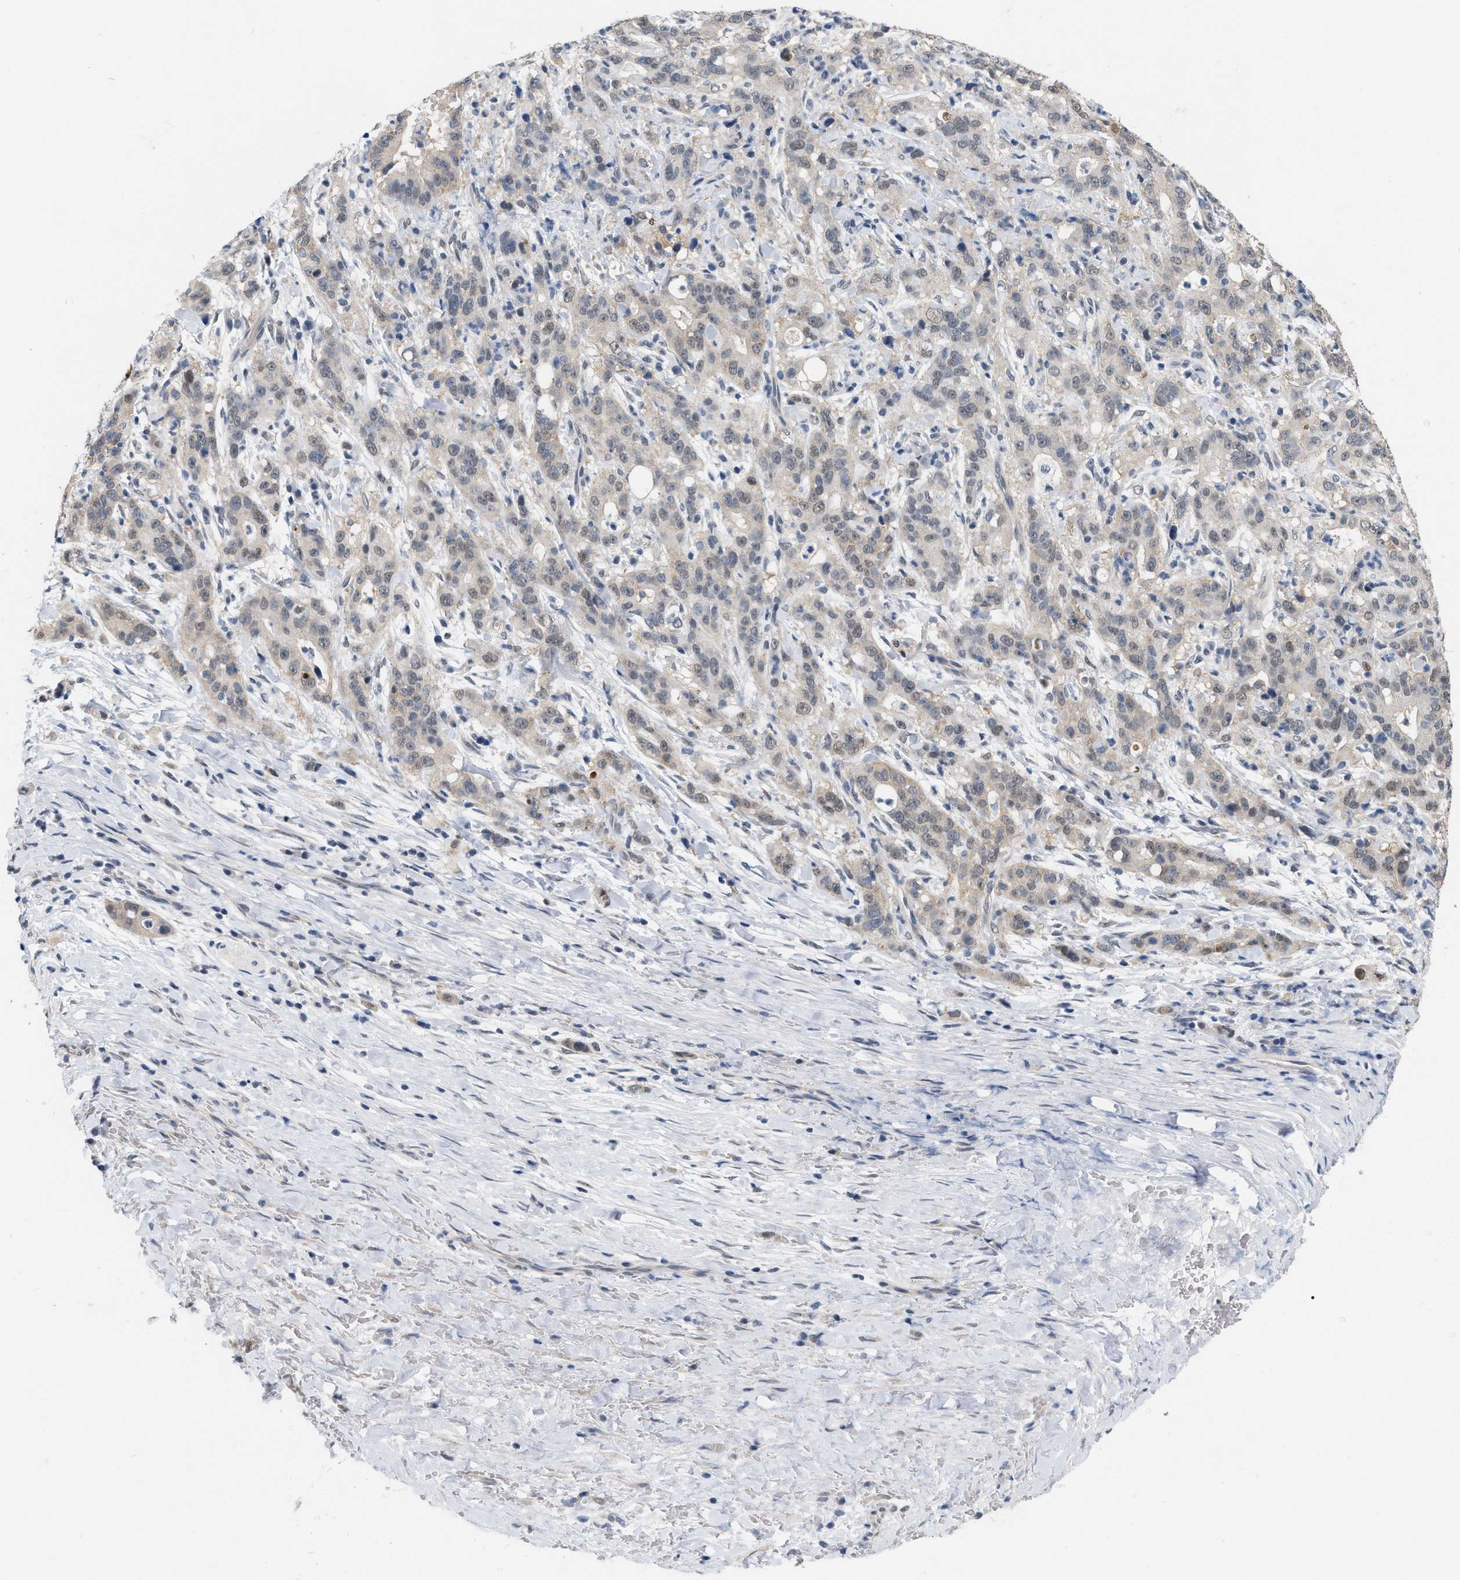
{"staining": {"intensity": "weak", "quantity": "25%-75%", "location": "cytoplasmic/membranous,nuclear"}, "tissue": "liver cancer", "cell_type": "Tumor cells", "image_type": "cancer", "snomed": [{"axis": "morphology", "description": "Cholangiocarcinoma"}, {"axis": "topography", "description": "Liver"}], "caption": "Immunohistochemical staining of human liver cancer shows weak cytoplasmic/membranous and nuclear protein expression in approximately 25%-75% of tumor cells.", "gene": "RUVBL1", "patient": {"sex": "female", "age": 38}}